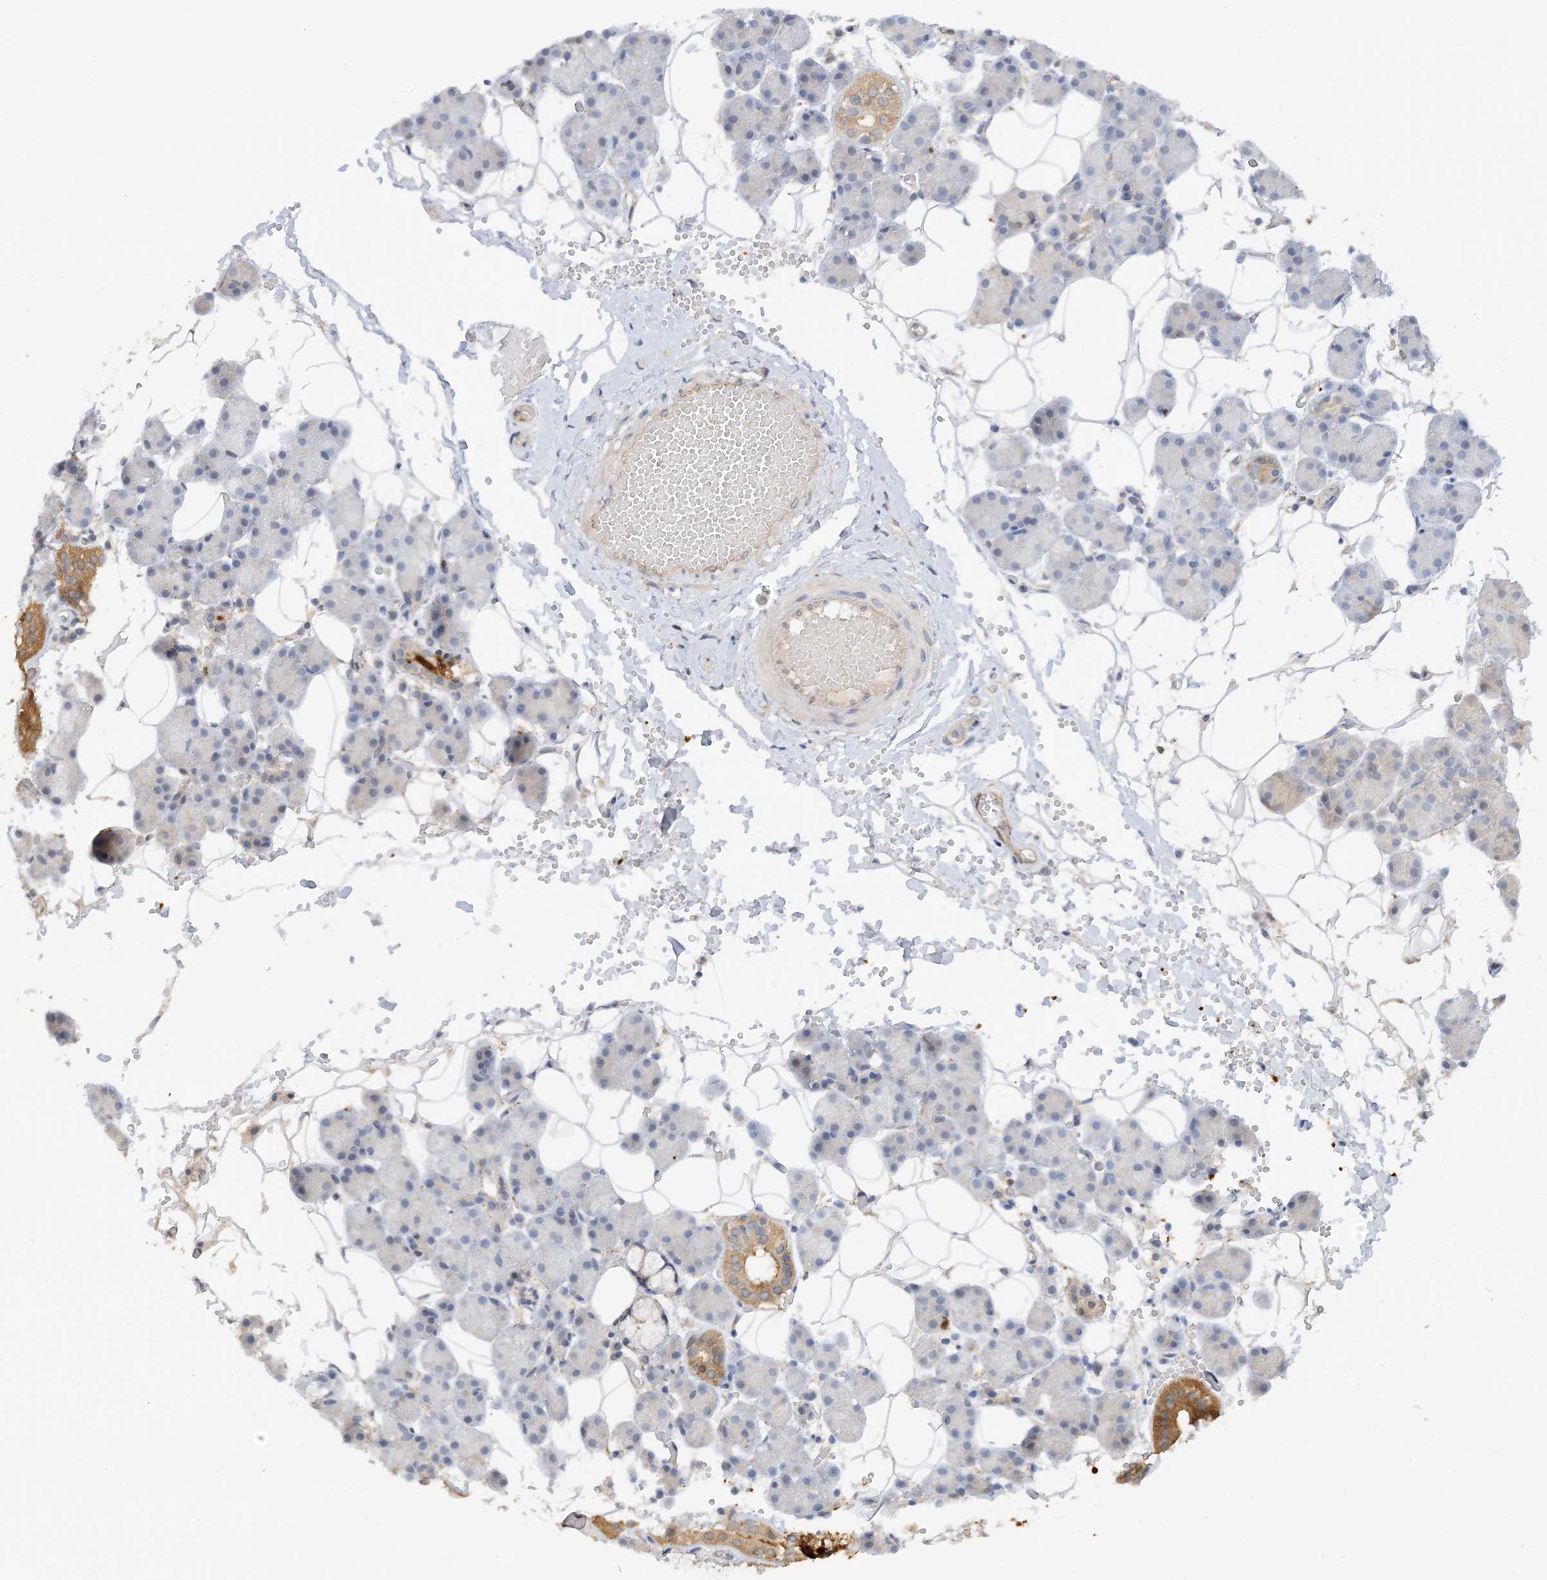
{"staining": {"intensity": "moderate", "quantity": "<25%", "location": "cytoplasmic/membranous"}, "tissue": "salivary gland", "cell_type": "Glandular cells", "image_type": "normal", "snomed": [{"axis": "morphology", "description": "Normal tissue, NOS"}, {"axis": "topography", "description": "Salivary gland"}], "caption": "An IHC histopathology image of unremarkable tissue is shown. Protein staining in brown labels moderate cytoplasmic/membranous positivity in salivary gland within glandular cells.", "gene": "PHACTR2", "patient": {"sex": "female", "age": 33}}